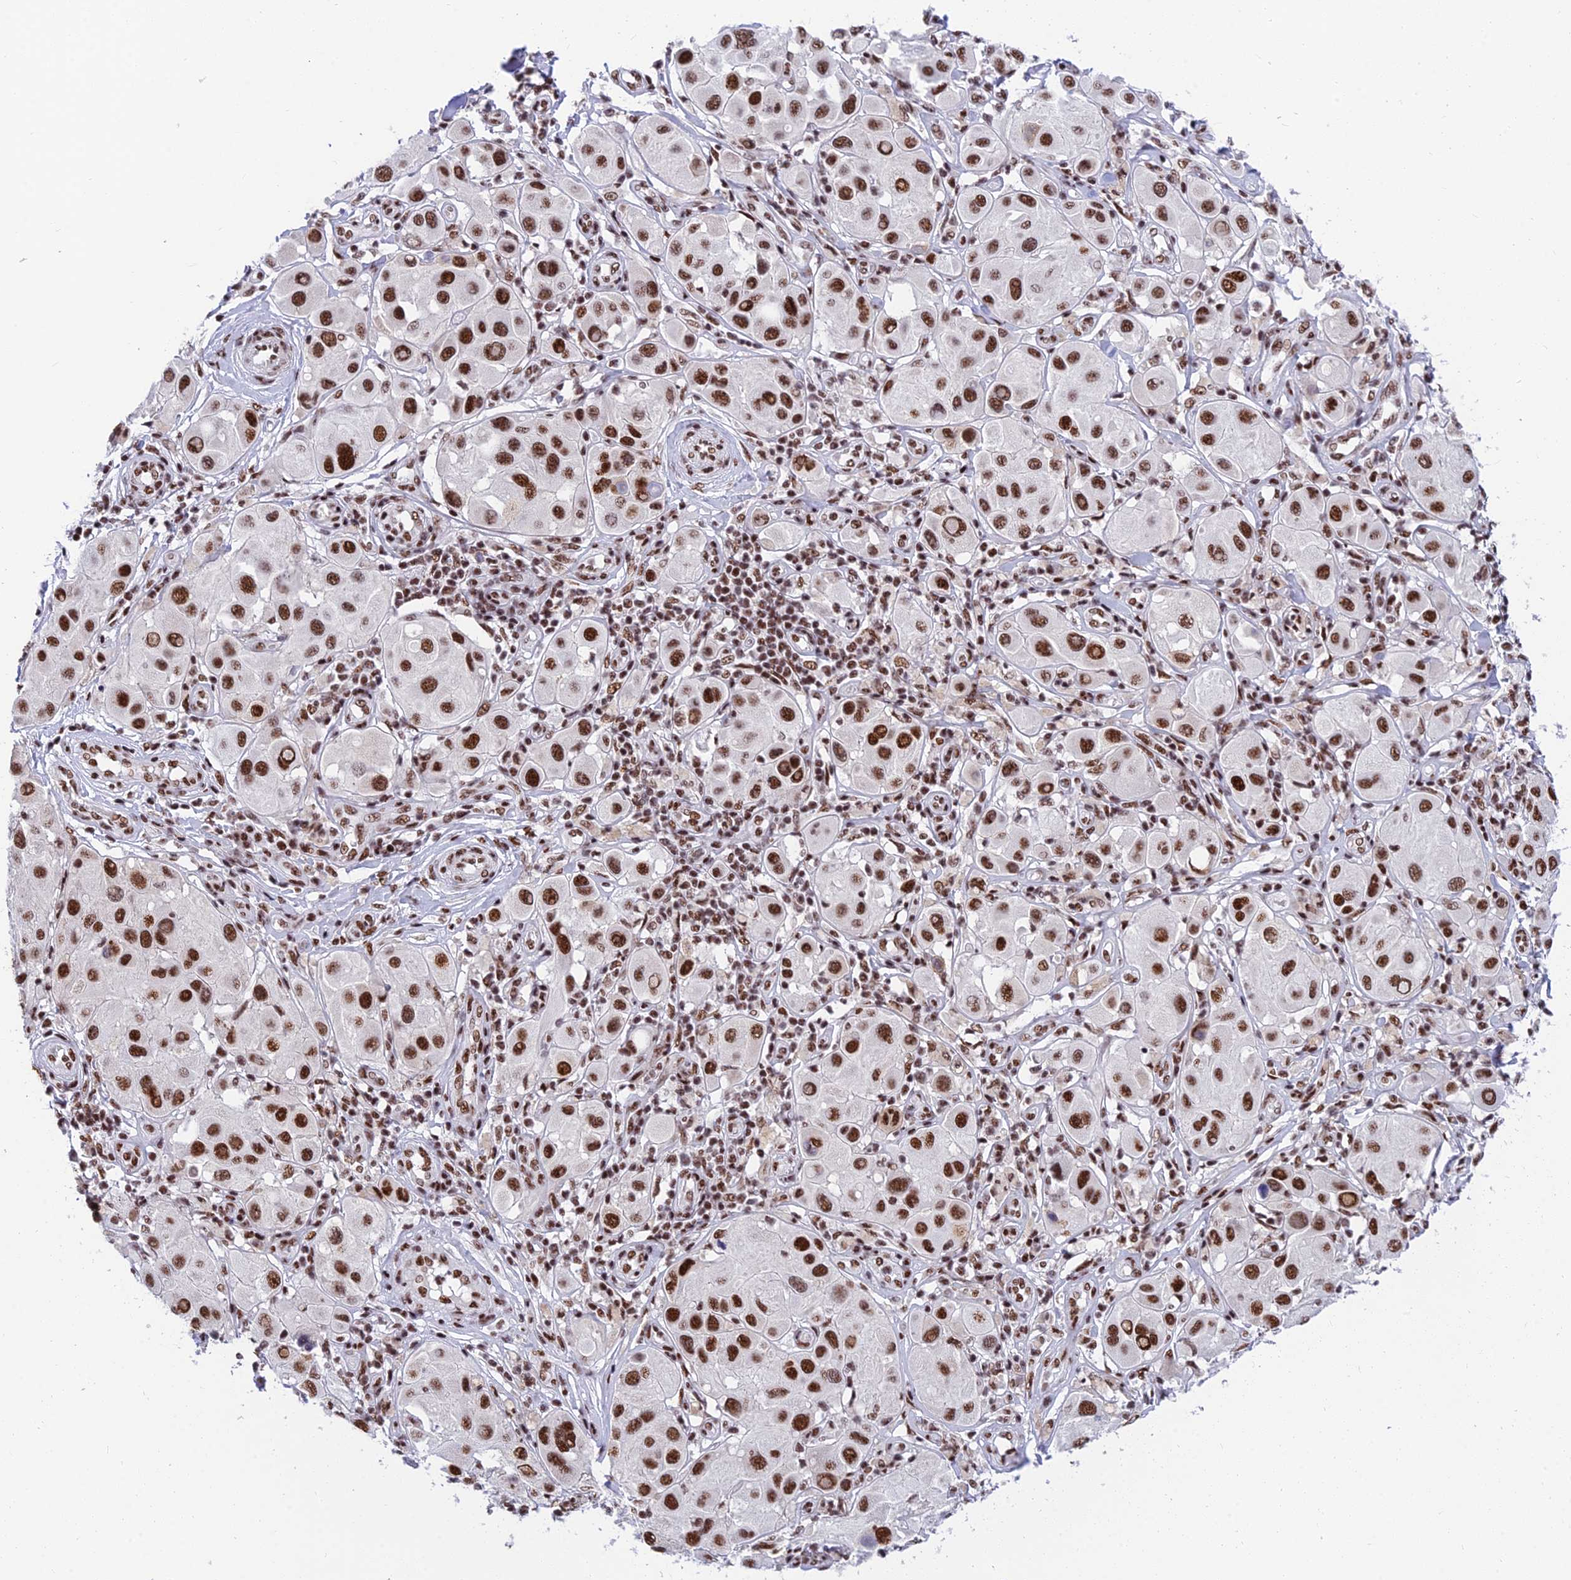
{"staining": {"intensity": "strong", "quantity": ">75%", "location": "nuclear"}, "tissue": "melanoma", "cell_type": "Tumor cells", "image_type": "cancer", "snomed": [{"axis": "morphology", "description": "Malignant melanoma, Metastatic site"}, {"axis": "topography", "description": "Skin"}], "caption": "High-power microscopy captured an IHC image of malignant melanoma (metastatic site), revealing strong nuclear staining in approximately >75% of tumor cells.", "gene": "USP22", "patient": {"sex": "male", "age": 41}}